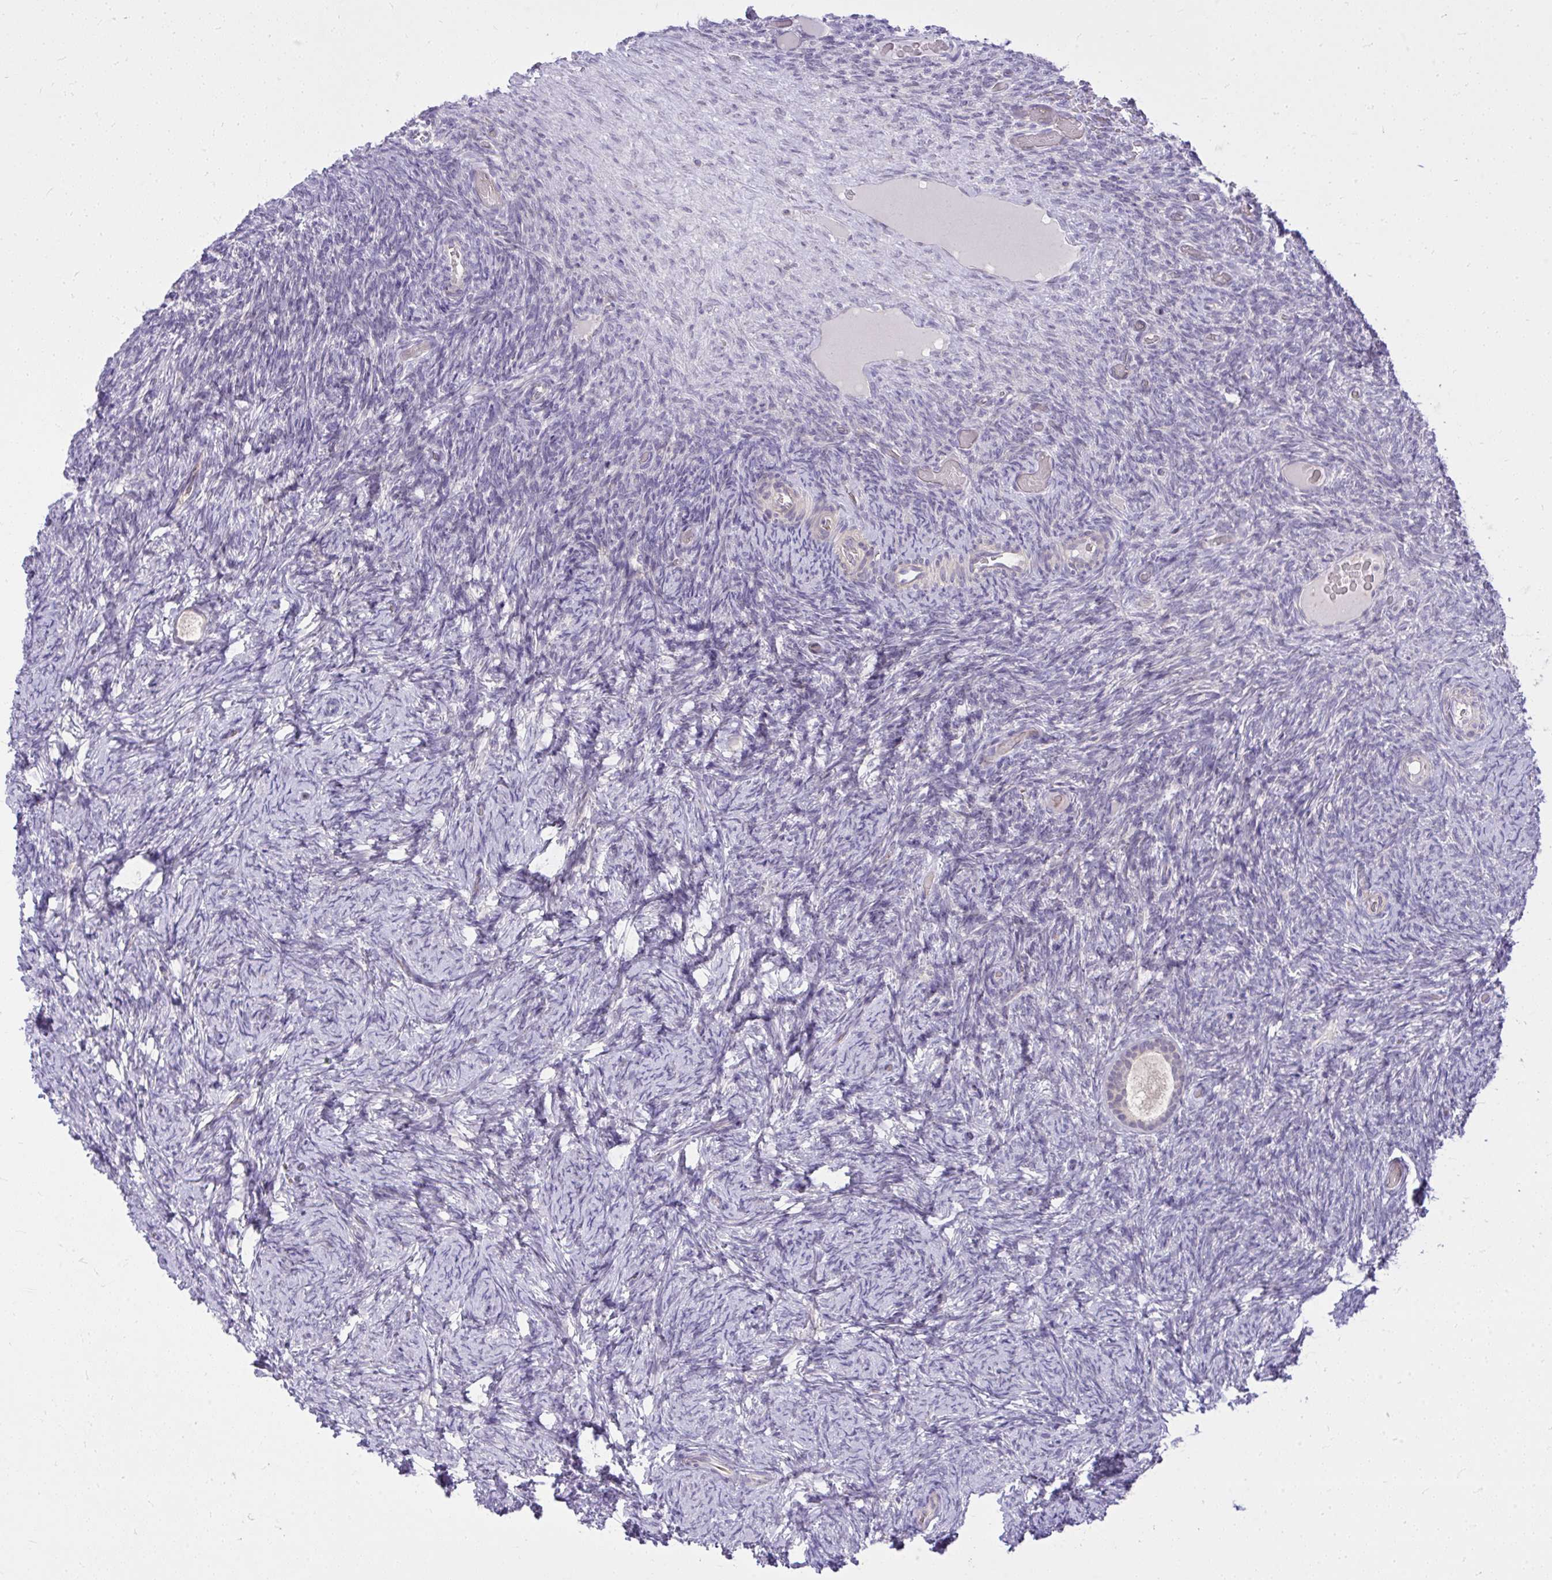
{"staining": {"intensity": "weak", "quantity": "25%-75%", "location": "cytoplasmic/membranous"}, "tissue": "ovary", "cell_type": "Follicle cells", "image_type": "normal", "snomed": [{"axis": "morphology", "description": "Normal tissue, NOS"}, {"axis": "topography", "description": "Ovary"}], "caption": "The histopathology image demonstrates a brown stain indicating the presence of a protein in the cytoplasmic/membranous of follicle cells in ovary. The staining was performed using DAB (3,3'-diaminobenzidine) to visualize the protein expression in brown, while the nuclei were stained in blue with hematoxylin (Magnification: 20x).", "gene": "DPY19L1", "patient": {"sex": "female", "age": 34}}